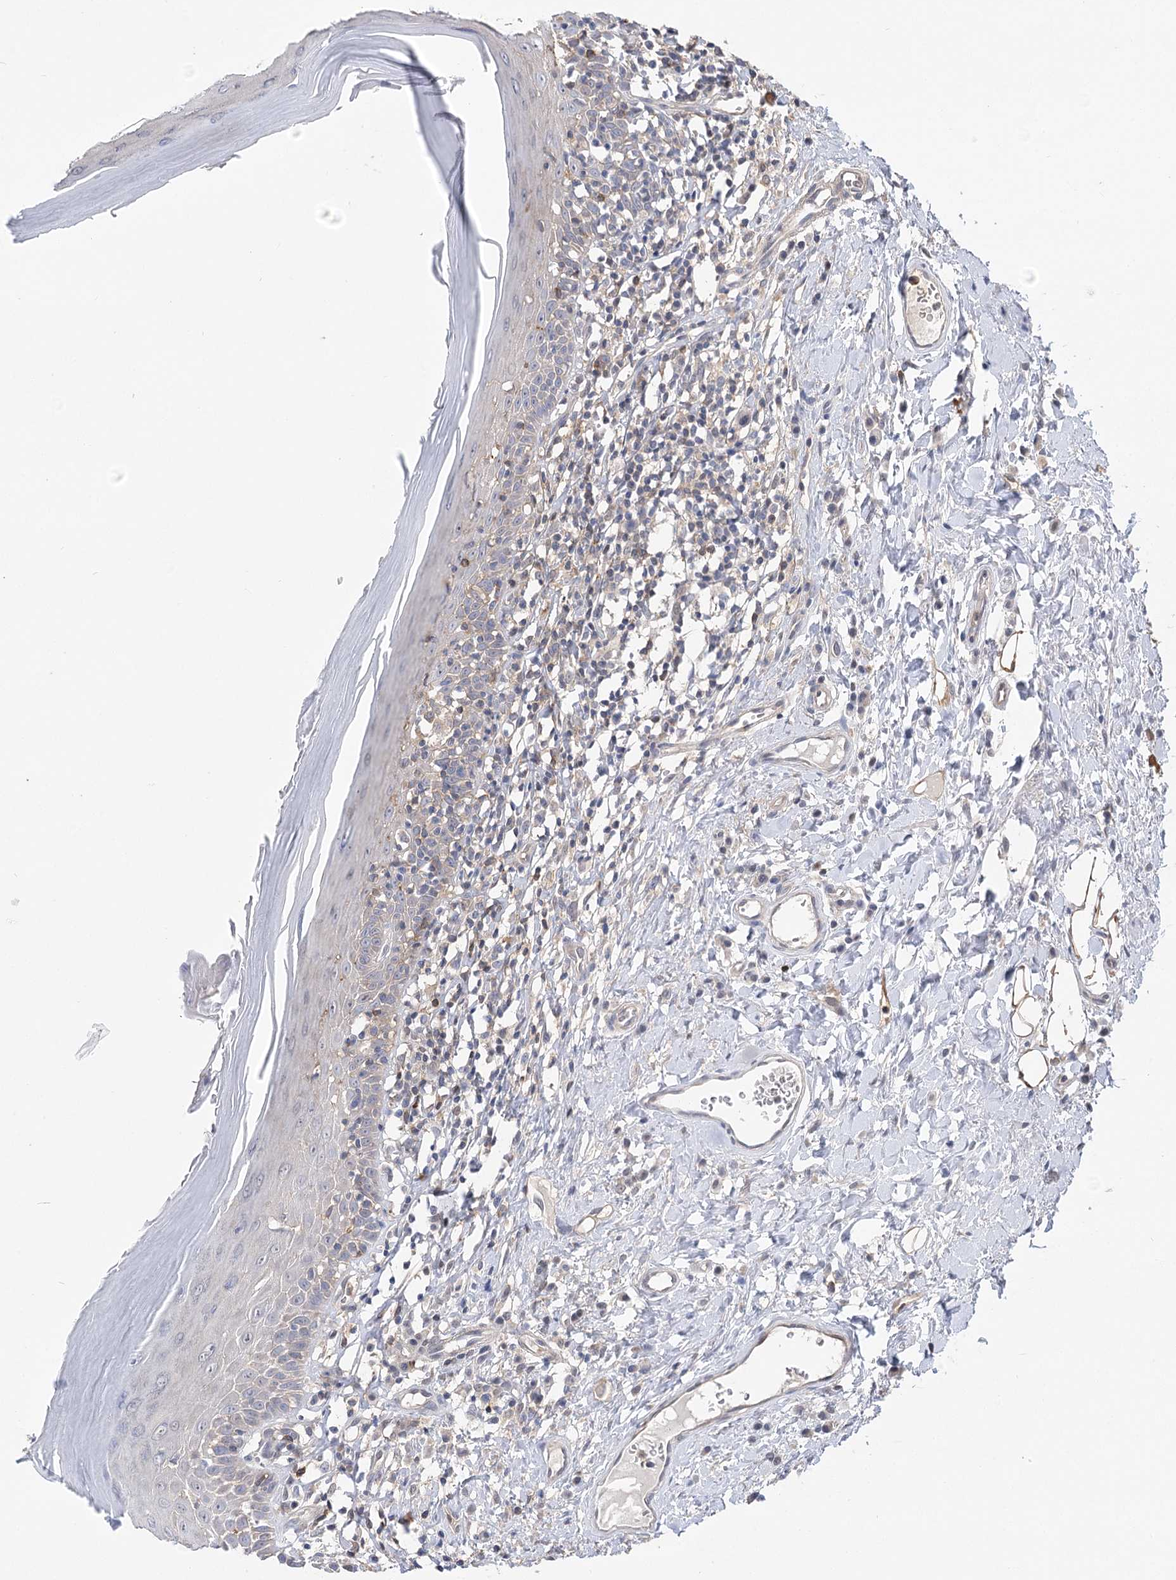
{"staining": {"intensity": "negative", "quantity": "none", "location": "none"}, "tissue": "oral mucosa", "cell_type": "Squamous epithelial cells", "image_type": "normal", "snomed": [{"axis": "morphology", "description": "Normal tissue, NOS"}, {"axis": "topography", "description": "Oral tissue"}], "caption": "Immunohistochemical staining of benign human oral mucosa displays no significant expression in squamous epithelial cells.", "gene": "UGP2", "patient": {"sex": "male", "age": 82}}